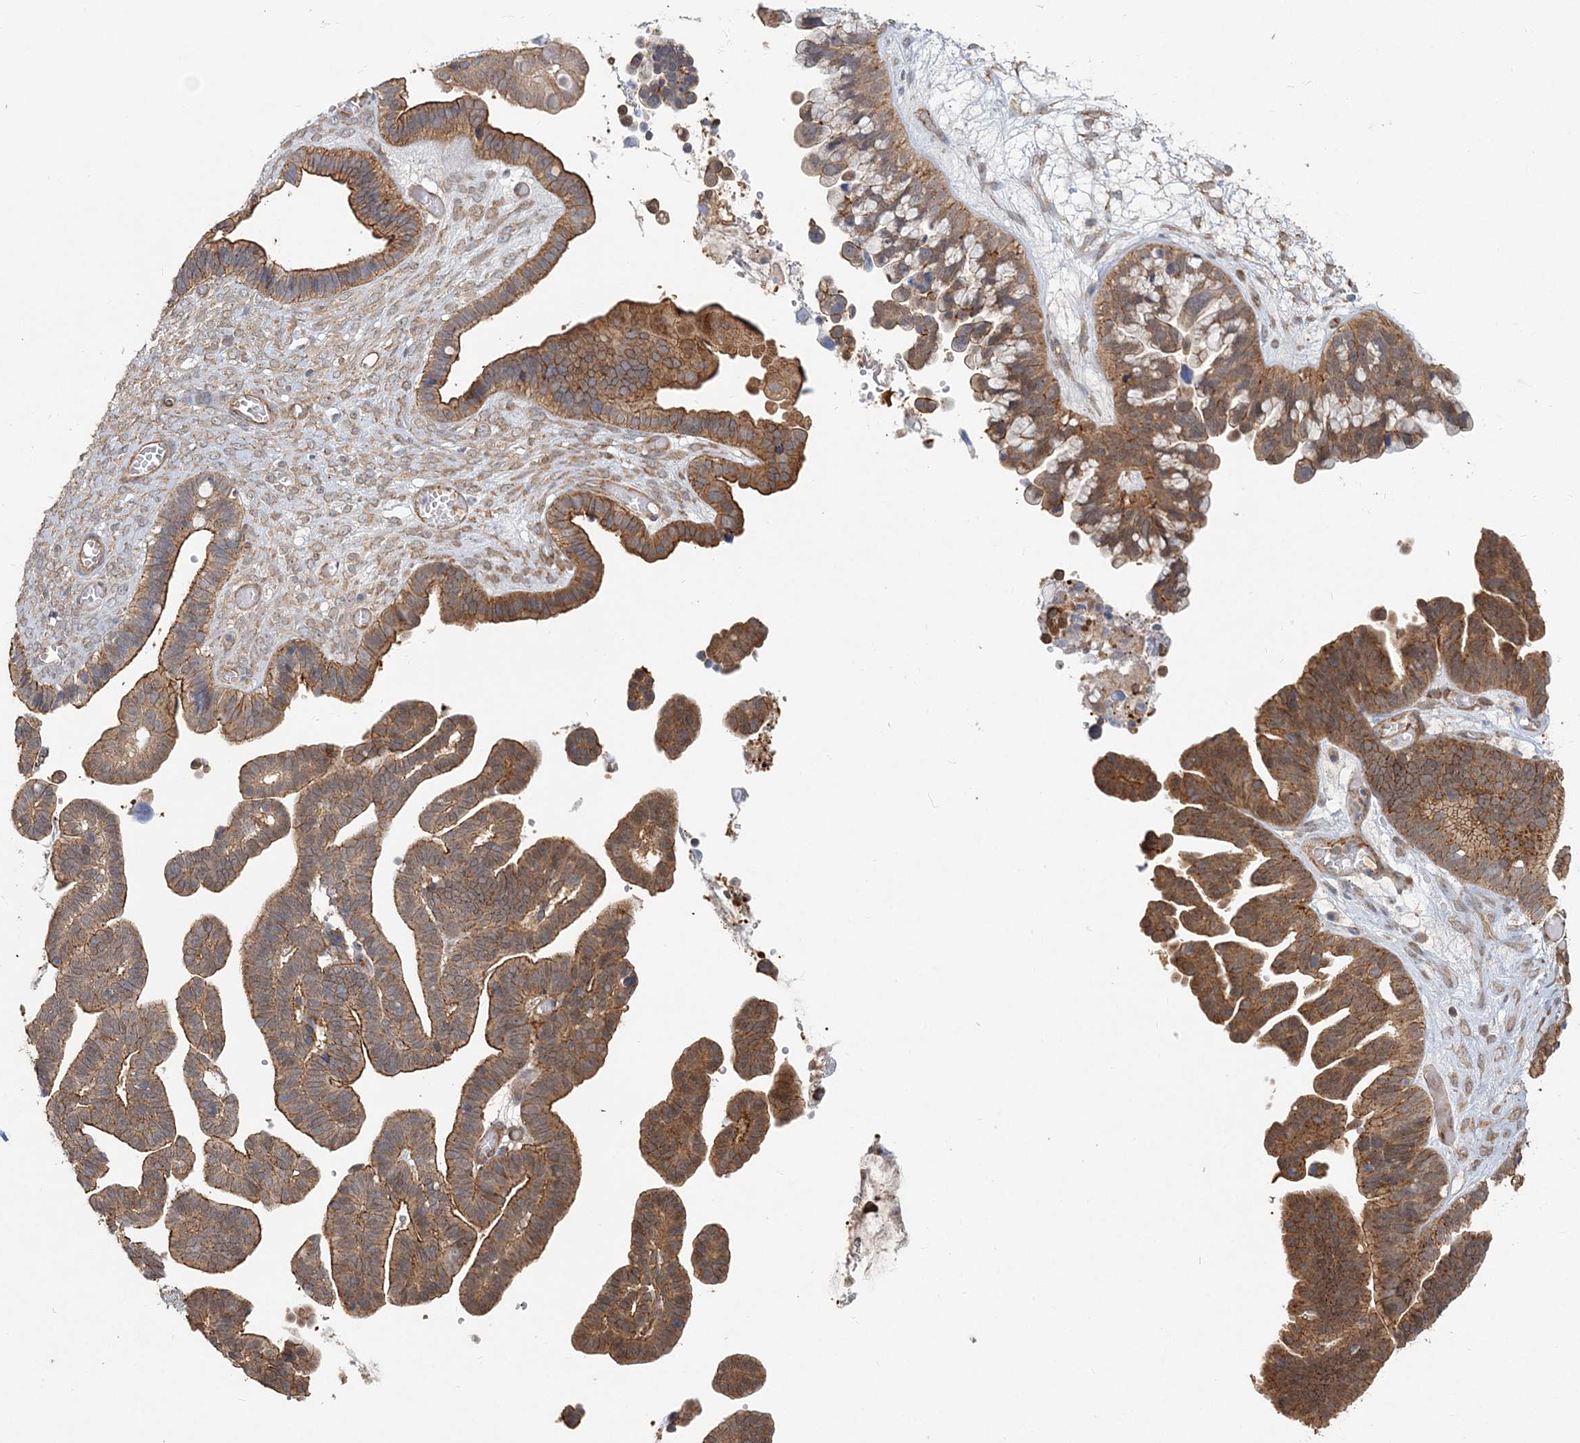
{"staining": {"intensity": "moderate", "quantity": "25%-75%", "location": "cytoplasmic/membranous"}, "tissue": "ovarian cancer", "cell_type": "Tumor cells", "image_type": "cancer", "snomed": [{"axis": "morphology", "description": "Cystadenocarcinoma, serous, NOS"}, {"axis": "topography", "description": "Ovary"}], "caption": "DAB immunohistochemical staining of ovarian serous cystadenocarcinoma exhibits moderate cytoplasmic/membranous protein expression in approximately 25%-75% of tumor cells.", "gene": "MAT2B", "patient": {"sex": "female", "age": 56}}